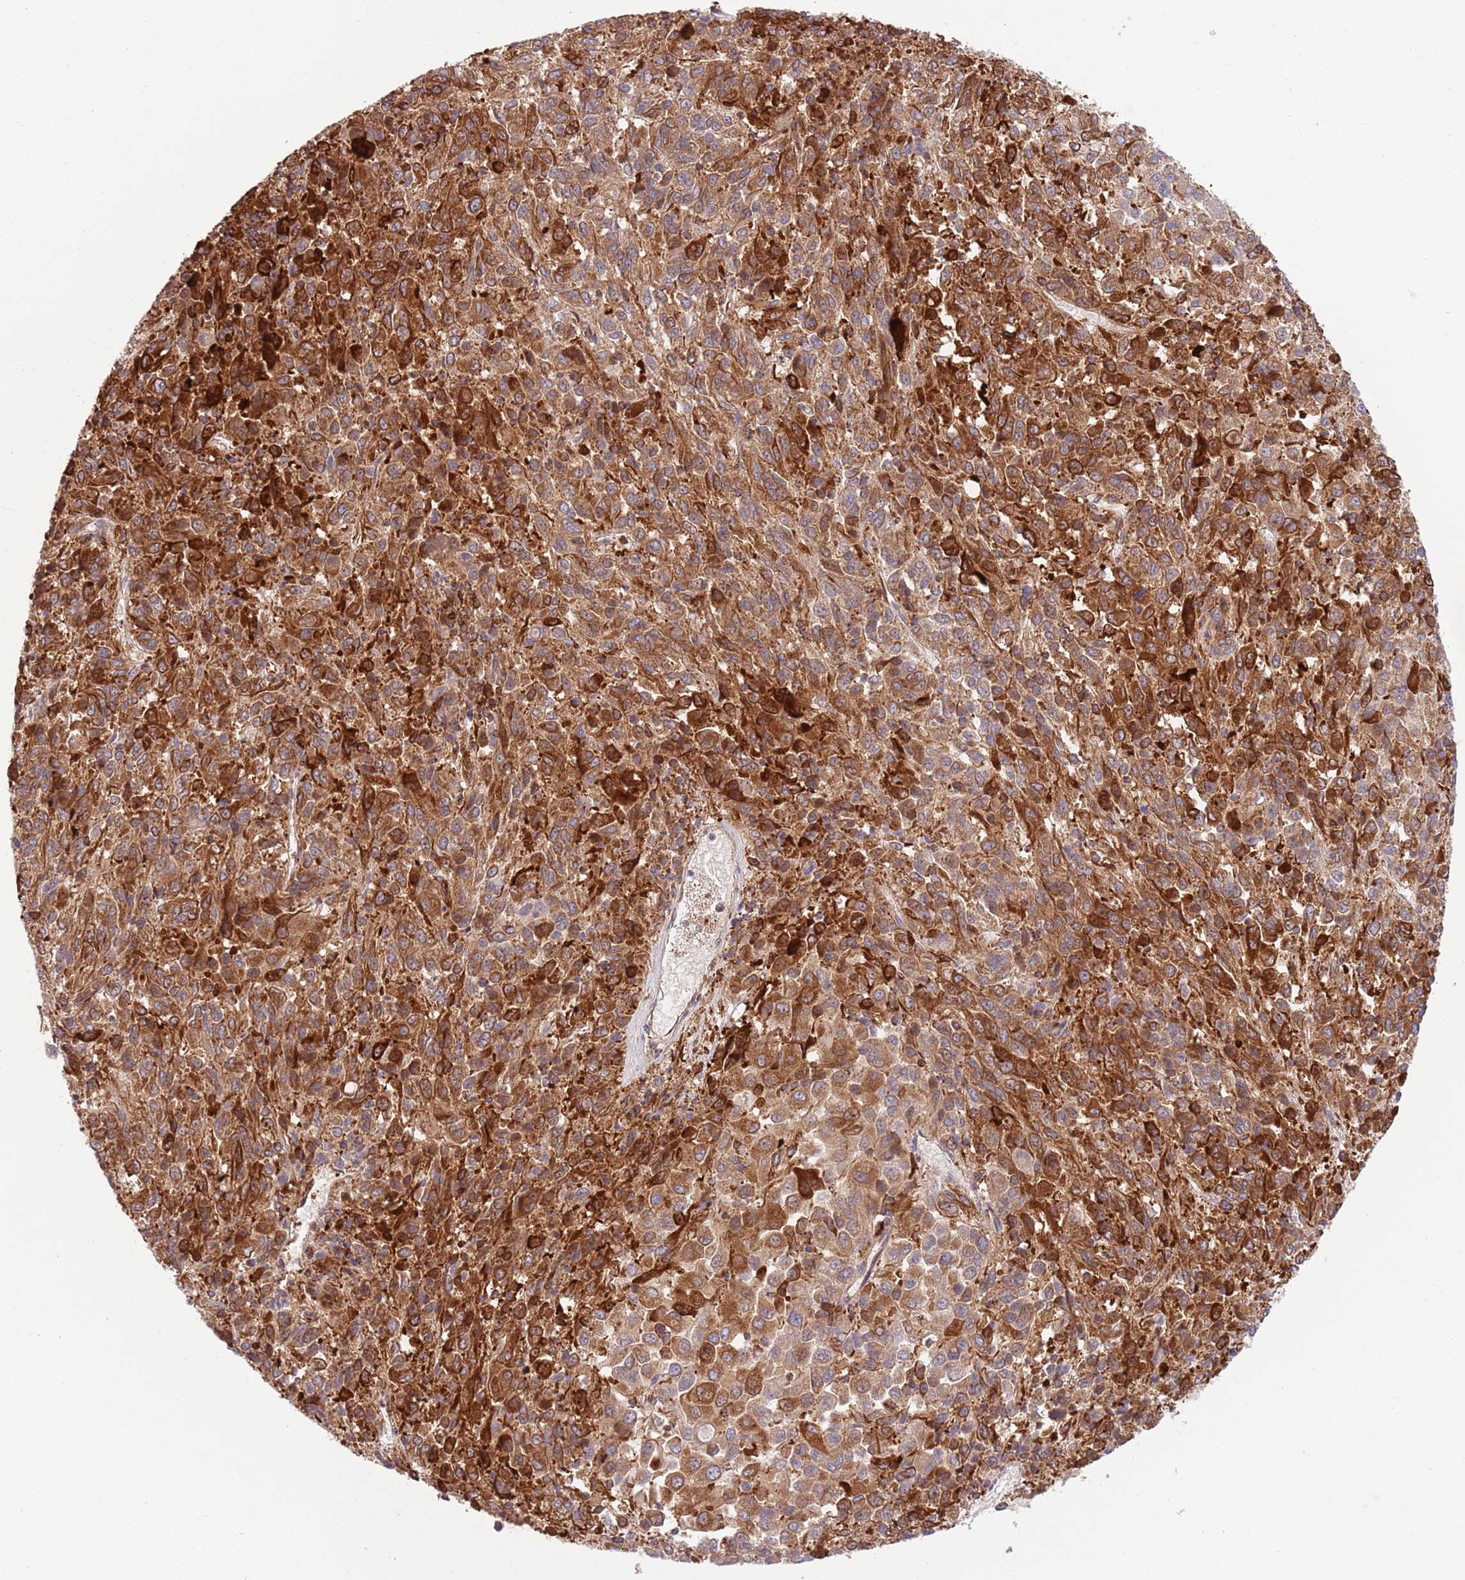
{"staining": {"intensity": "strong", "quantity": ">75%", "location": "cytoplasmic/membranous"}, "tissue": "melanoma", "cell_type": "Tumor cells", "image_type": "cancer", "snomed": [{"axis": "morphology", "description": "Malignant melanoma, Metastatic site"}, {"axis": "topography", "description": "Lung"}], "caption": "Tumor cells reveal high levels of strong cytoplasmic/membranous expression in approximately >75% of cells in human malignant melanoma (metastatic site).", "gene": "ZMYM5", "patient": {"sex": "male", "age": 64}}